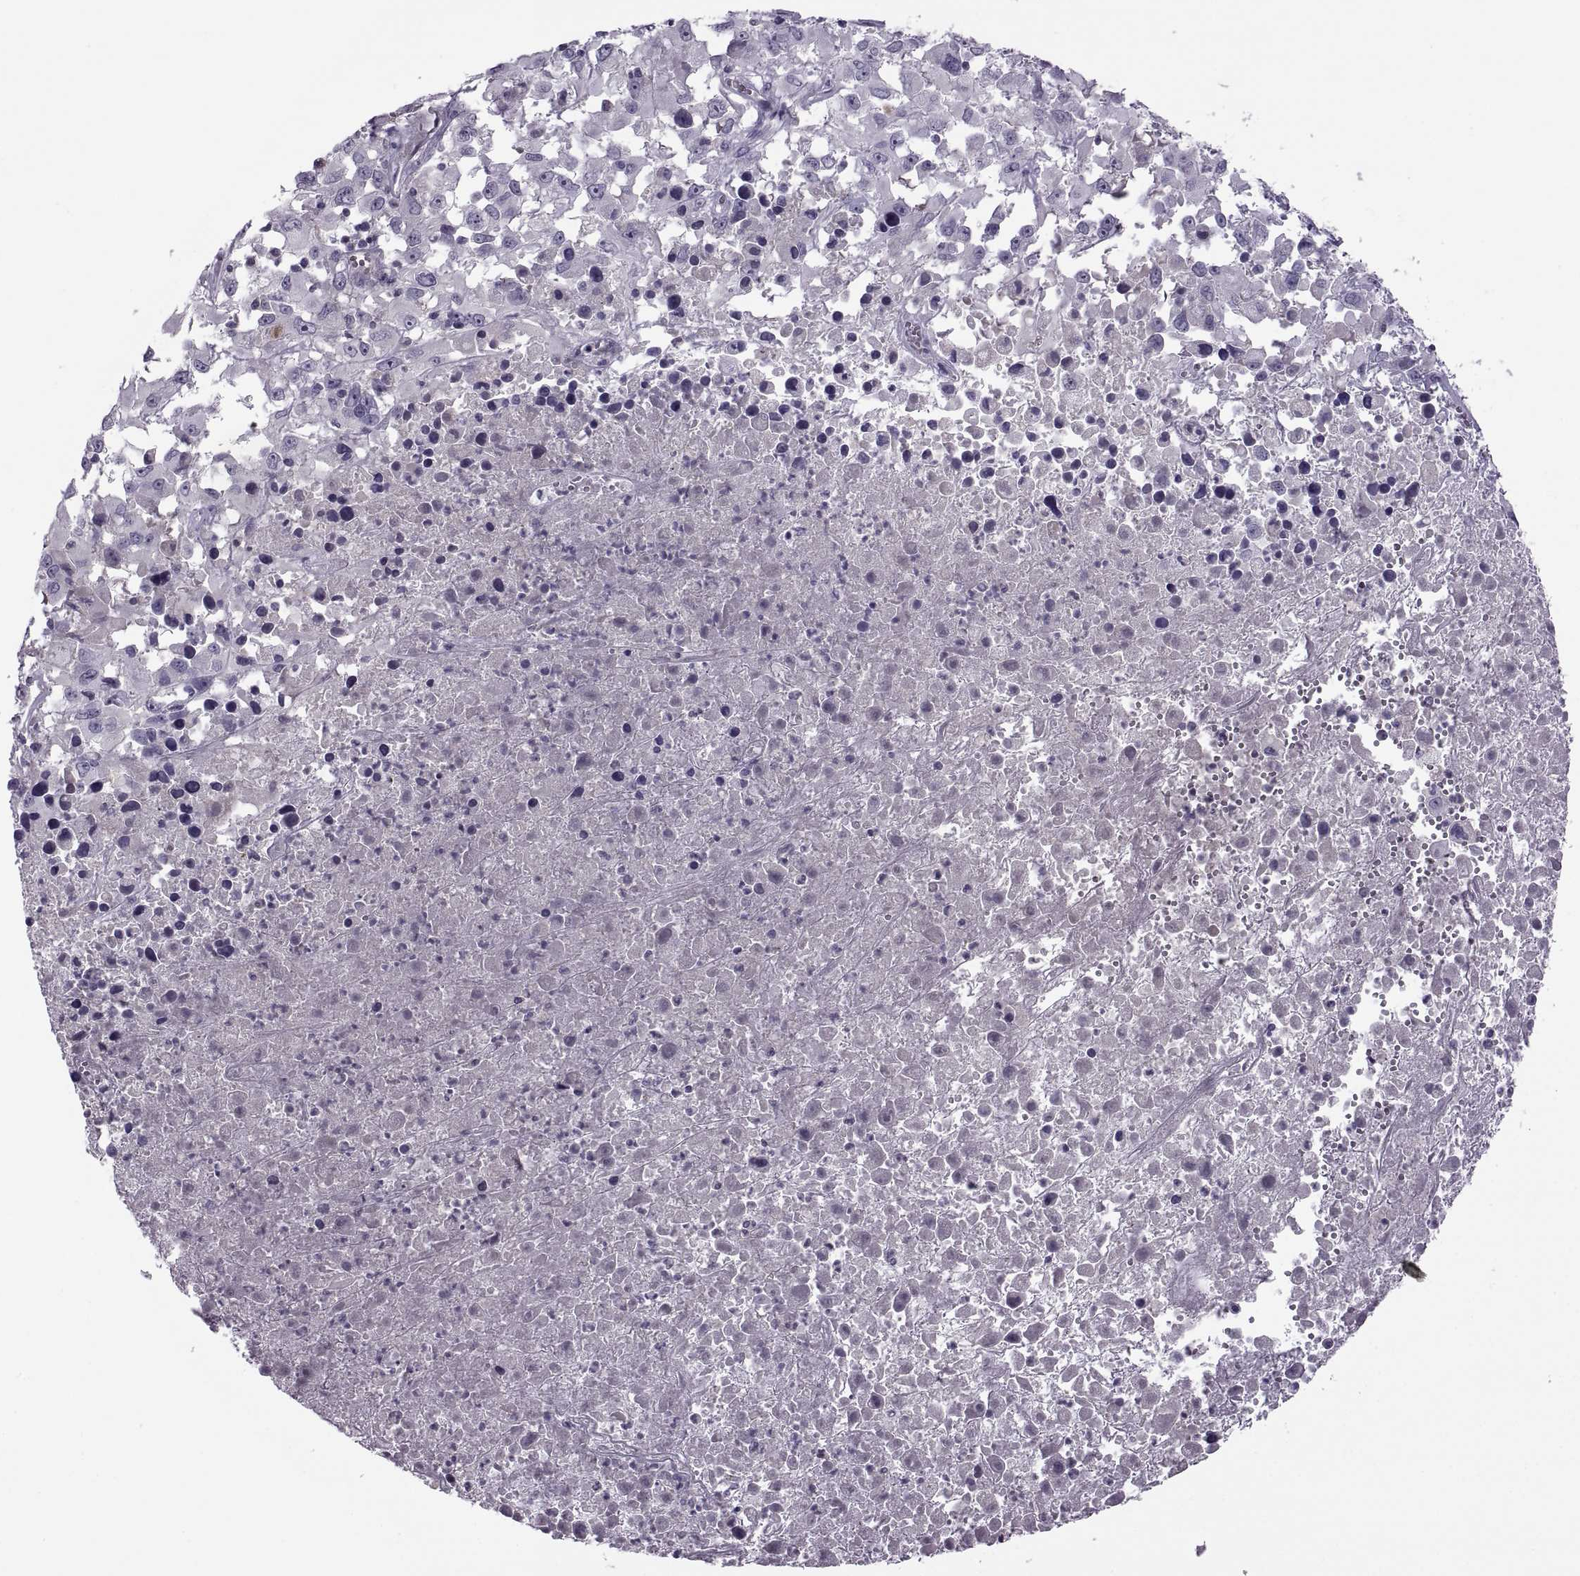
{"staining": {"intensity": "negative", "quantity": "none", "location": "none"}, "tissue": "melanoma", "cell_type": "Tumor cells", "image_type": "cancer", "snomed": [{"axis": "morphology", "description": "Malignant melanoma, Metastatic site"}, {"axis": "topography", "description": "Soft tissue"}], "caption": "A high-resolution photomicrograph shows immunohistochemistry staining of malignant melanoma (metastatic site), which exhibits no significant expression in tumor cells. Brightfield microscopy of immunohistochemistry (IHC) stained with DAB (brown) and hematoxylin (blue), captured at high magnification.", "gene": "RSPH6A", "patient": {"sex": "male", "age": 50}}